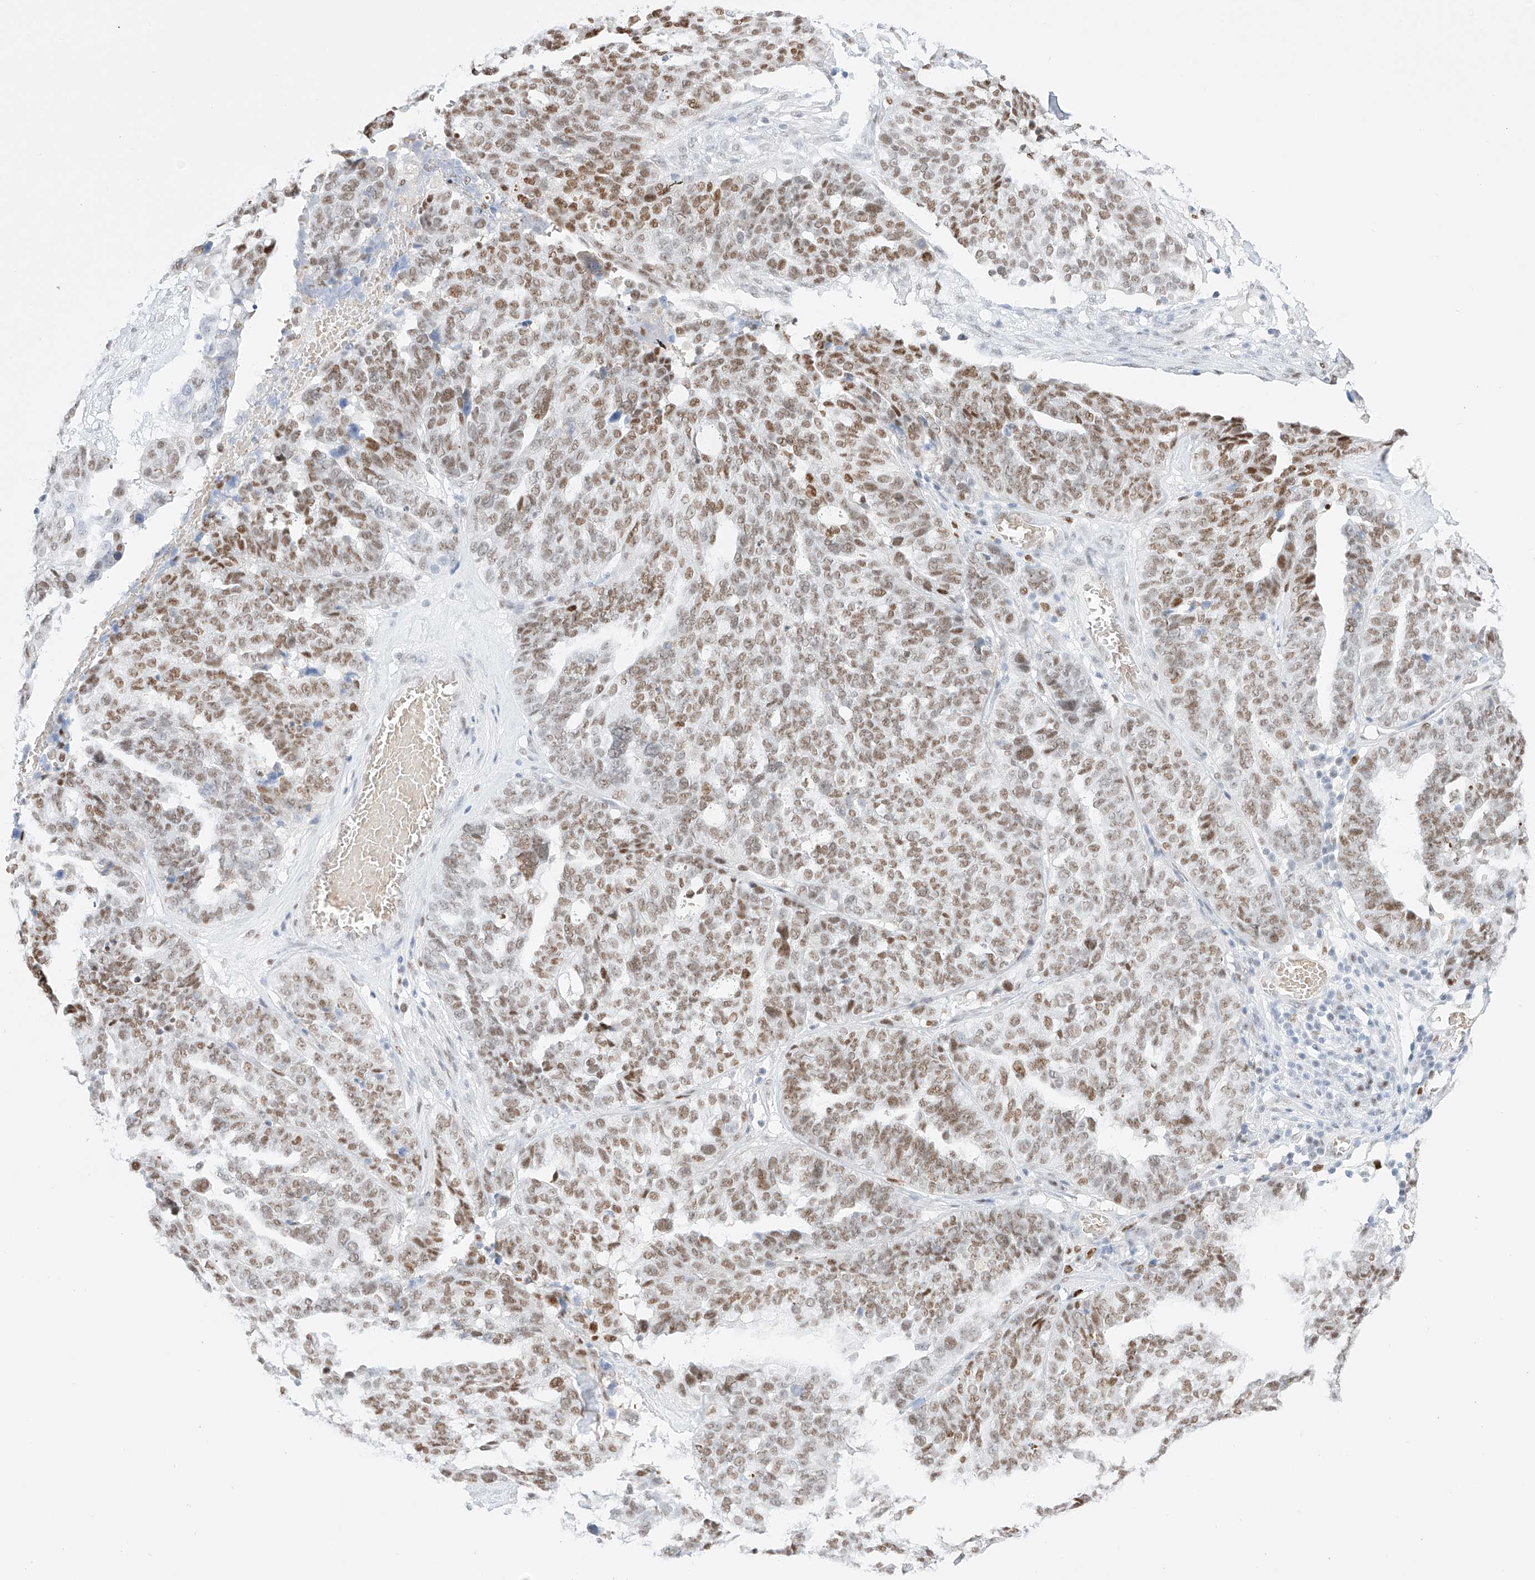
{"staining": {"intensity": "moderate", "quantity": ">75%", "location": "nuclear"}, "tissue": "ovarian cancer", "cell_type": "Tumor cells", "image_type": "cancer", "snomed": [{"axis": "morphology", "description": "Cystadenocarcinoma, serous, NOS"}, {"axis": "topography", "description": "Ovary"}], "caption": "Approximately >75% of tumor cells in ovarian cancer (serous cystadenocarcinoma) exhibit moderate nuclear protein expression as visualized by brown immunohistochemical staining.", "gene": "APIP", "patient": {"sex": "female", "age": 59}}